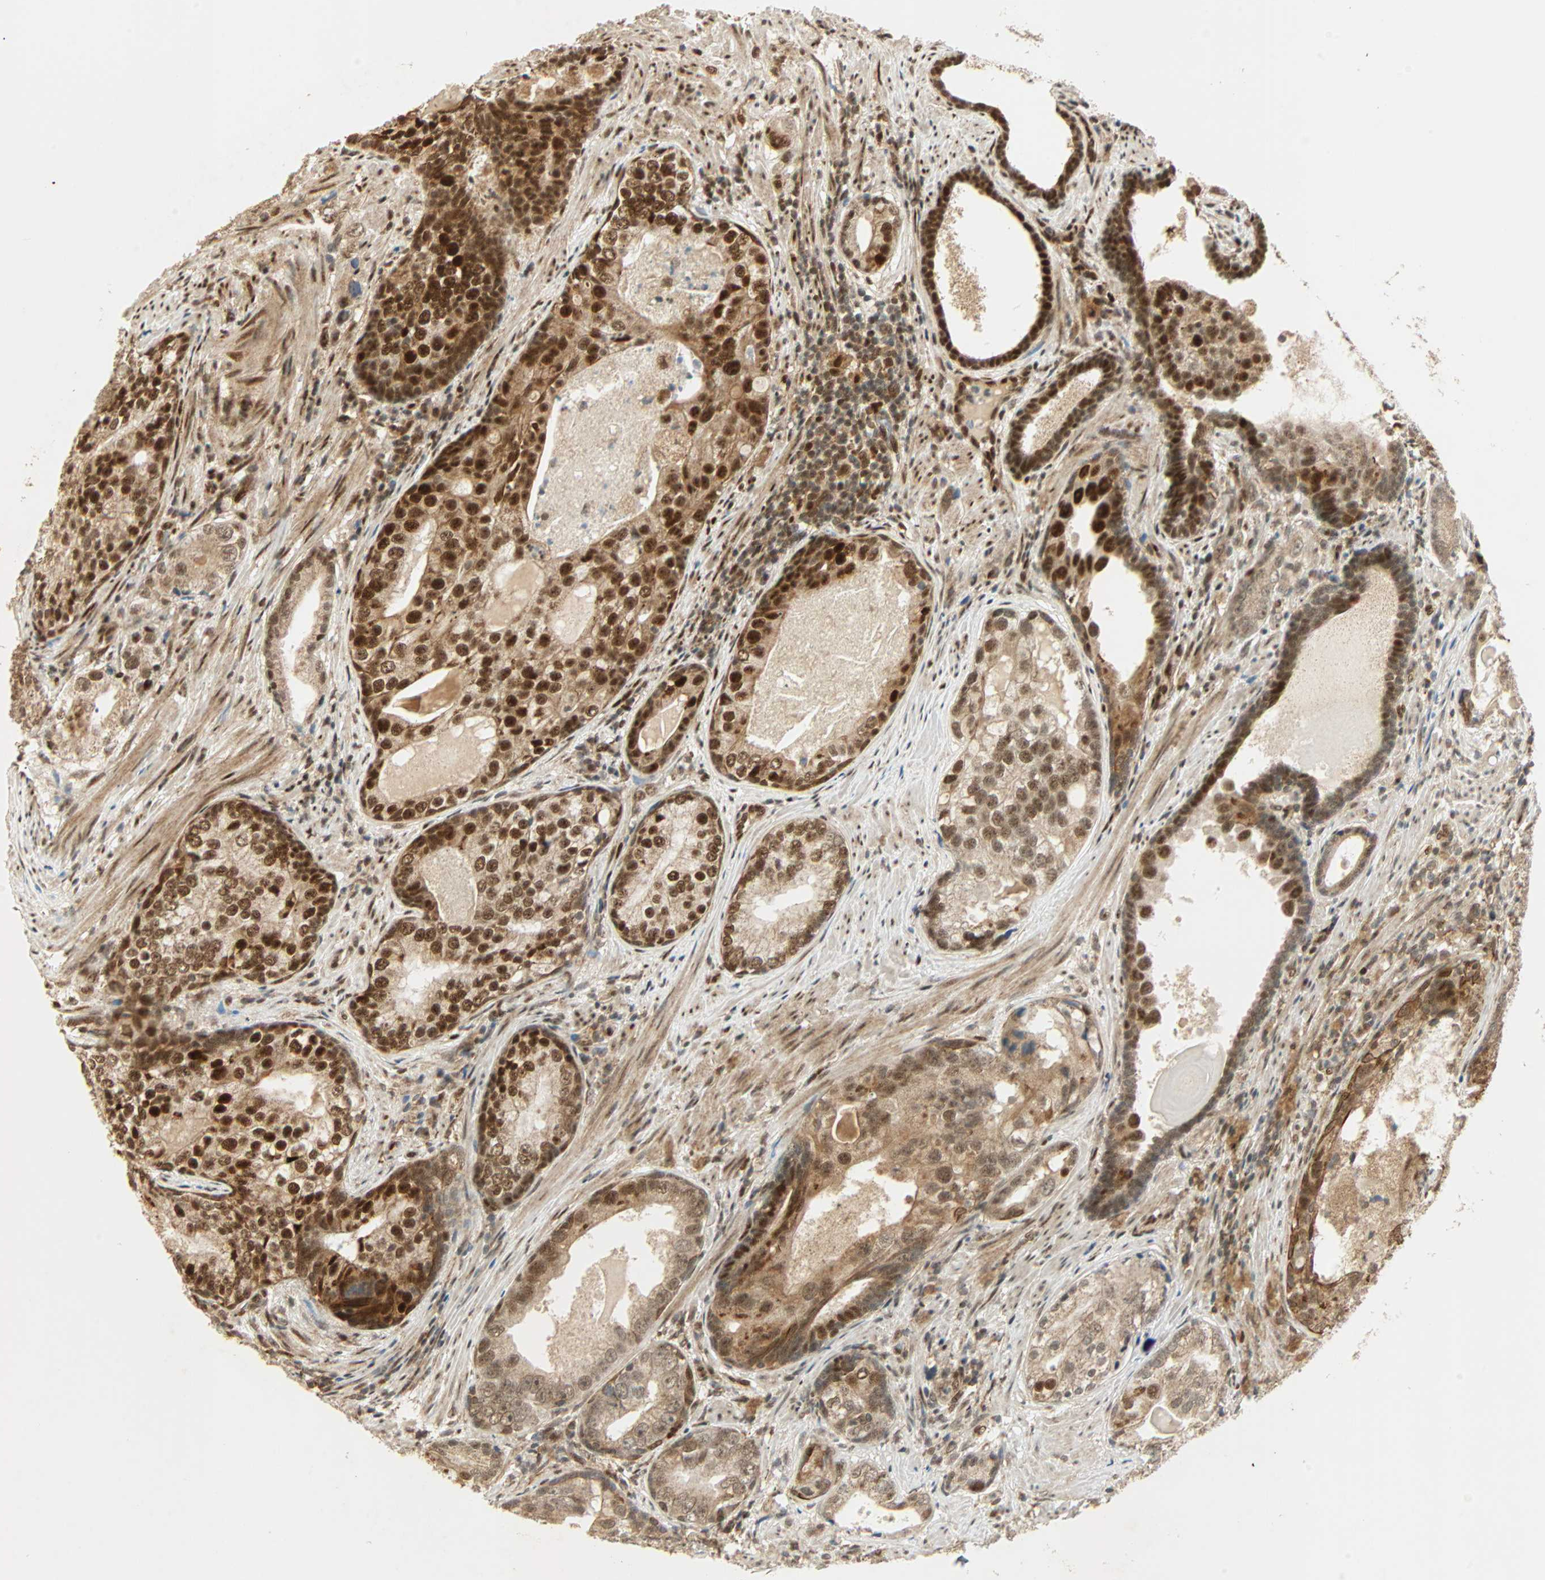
{"staining": {"intensity": "strong", "quantity": ">75%", "location": "cytoplasmic/membranous,nuclear"}, "tissue": "prostate cancer", "cell_type": "Tumor cells", "image_type": "cancer", "snomed": [{"axis": "morphology", "description": "Adenocarcinoma, High grade"}, {"axis": "topography", "description": "Prostate"}], "caption": "This is a histology image of immunohistochemistry staining of high-grade adenocarcinoma (prostate), which shows strong expression in the cytoplasmic/membranous and nuclear of tumor cells.", "gene": "PNPLA6", "patient": {"sex": "male", "age": 66}}